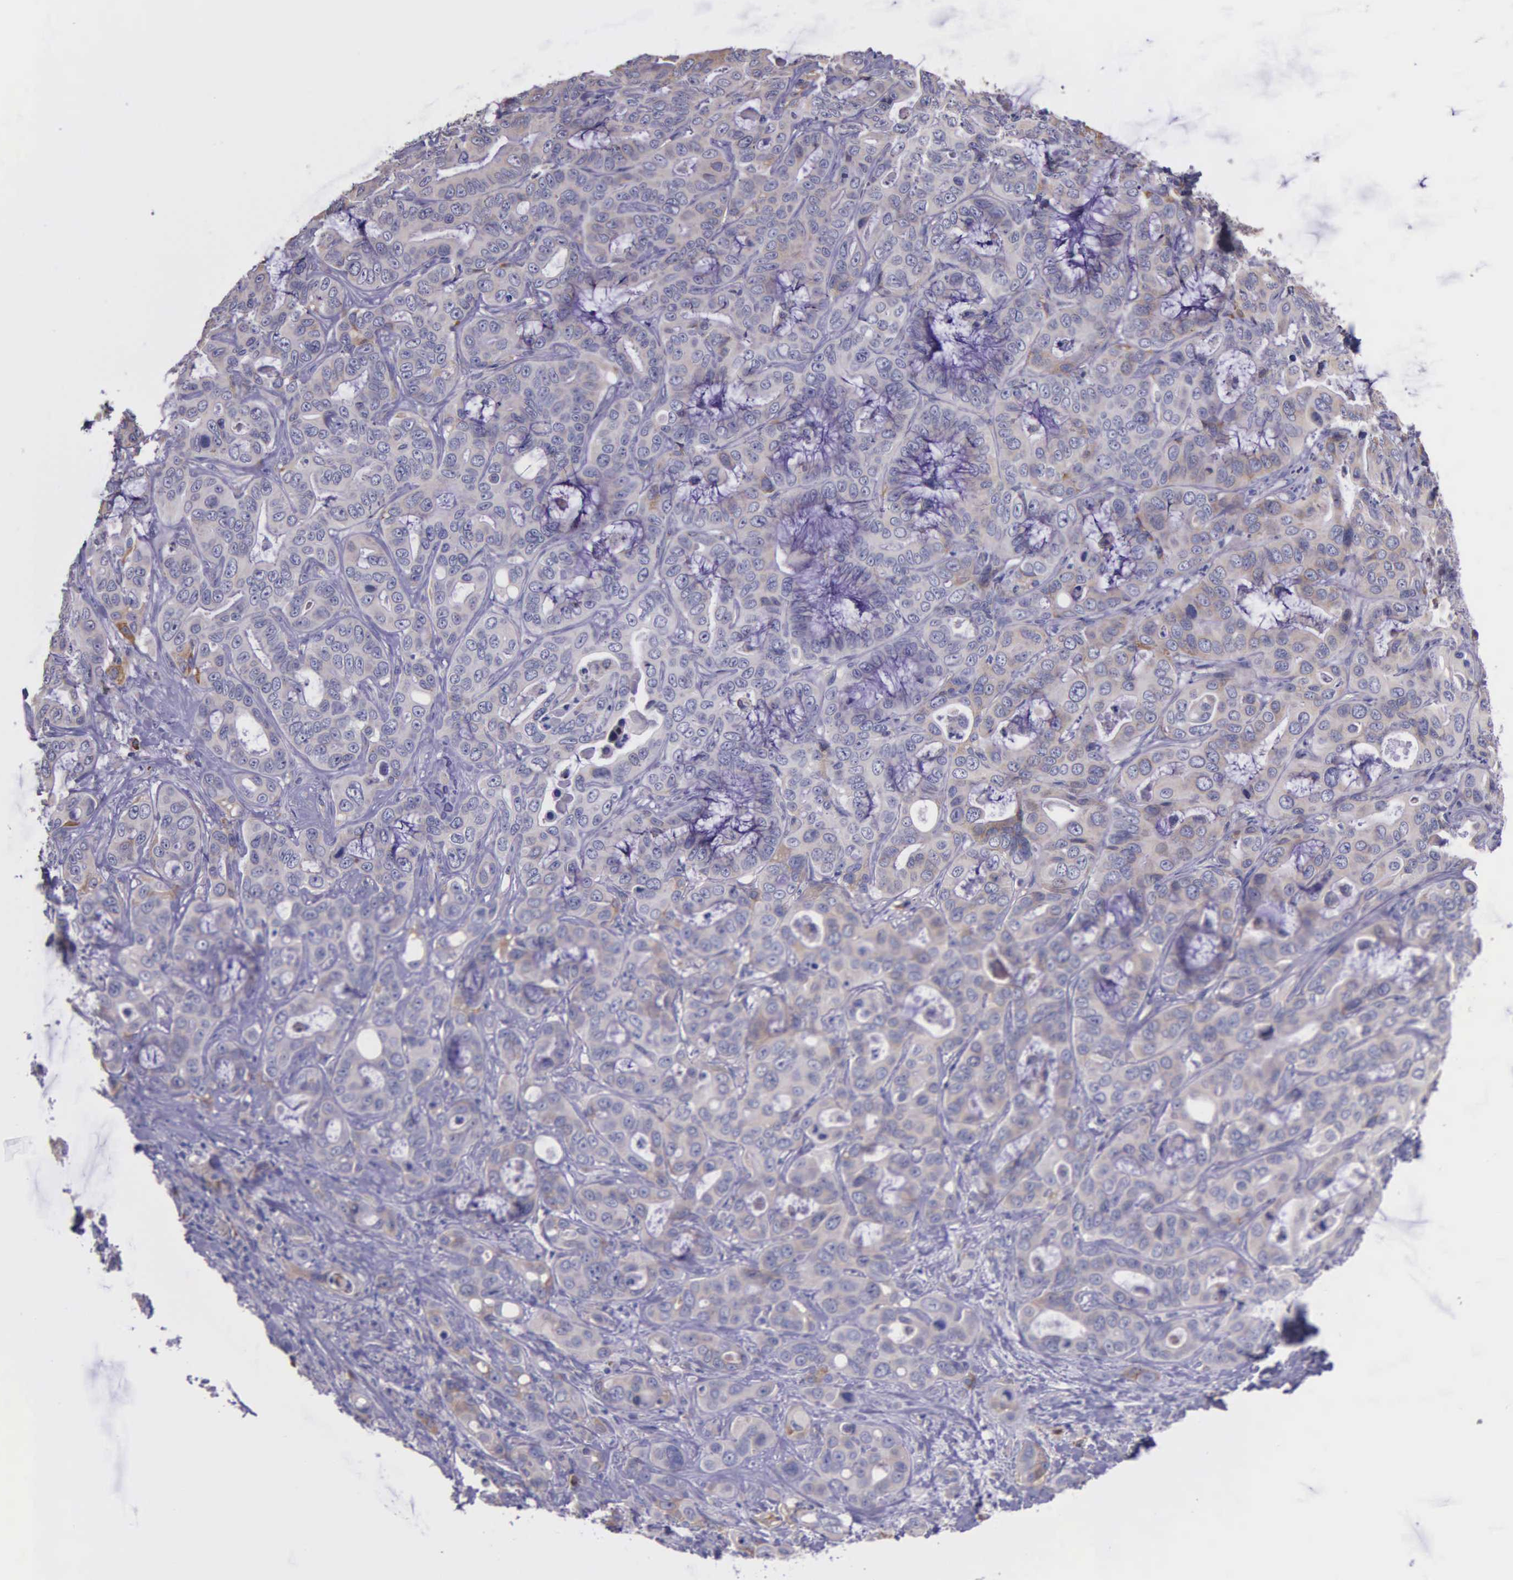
{"staining": {"intensity": "weak", "quantity": "25%-75%", "location": "cytoplasmic/membranous"}, "tissue": "liver cancer", "cell_type": "Tumor cells", "image_type": "cancer", "snomed": [{"axis": "morphology", "description": "Cholangiocarcinoma"}, {"axis": "topography", "description": "Liver"}], "caption": "Liver cancer (cholangiocarcinoma) stained for a protein (brown) shows weak cytoplasmic/membranous positive expression in about 25%-75% of tumor cells.", "gene": "ZC3H12B", "patient": {"sex": "female", "age": 79}}